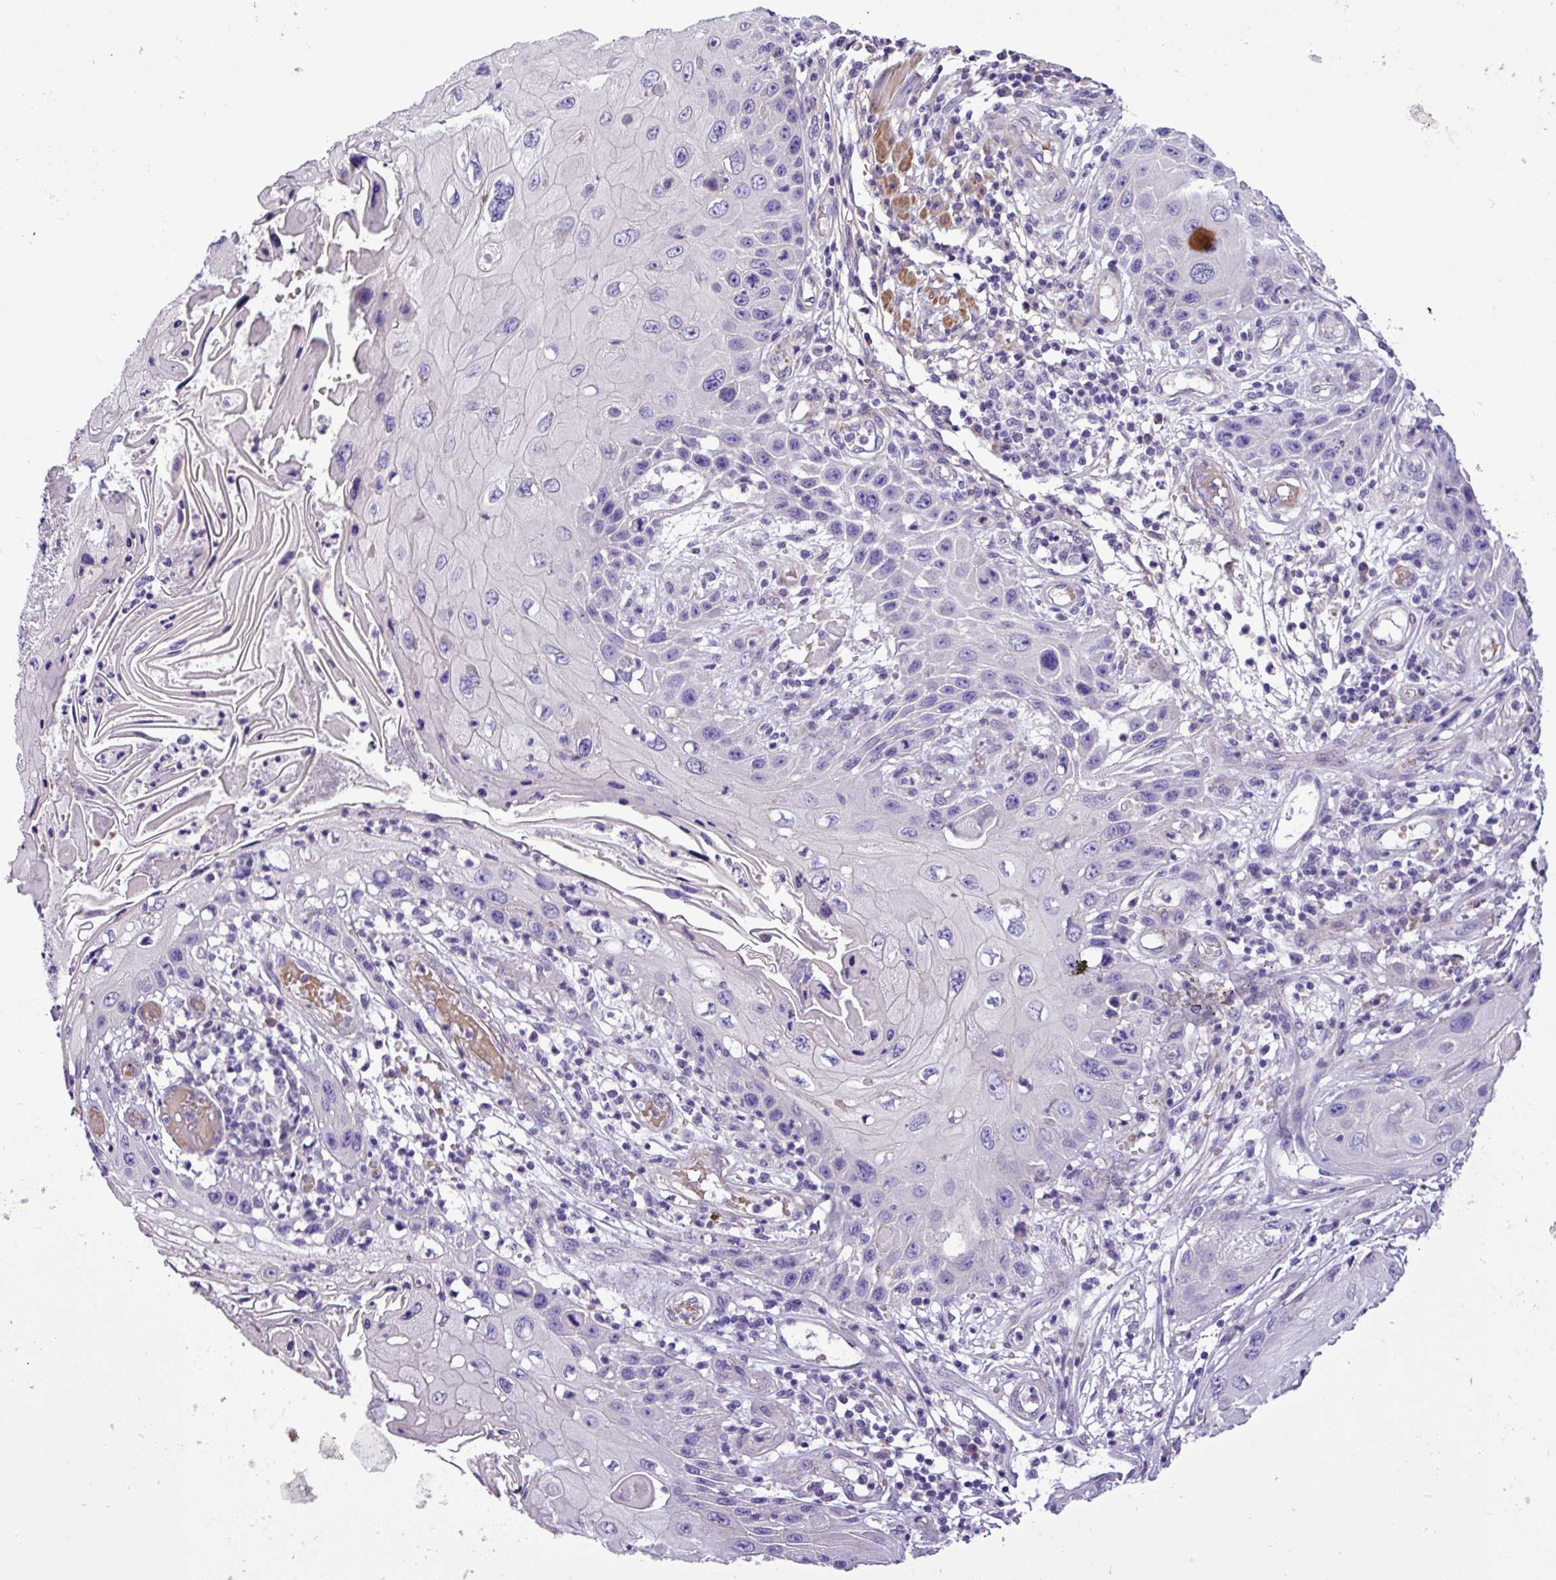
{"staining": {"intensity": "negative", "quantity": "none", "location": "none"}, "tissue": "skin cancer", "cell_type": "Tumor cells", "image_type": "cancer", "snomed": [{"axis": "morphology", "description": "Squamous cell carcinoma, NOS"}, {"axis": "topography", "description": "Skin"}, {"axis": "topography", "description": "Vulva"}], "caption": "This photomicrograph is of skin cancer stained with immunohistochemistry (IHC) to label a protein in brown with the nuclei are counter-stained blue. There is no staining in tumor cells.", "gene": "C11orf91", "patient": {"sex": "female", "age": 44}}